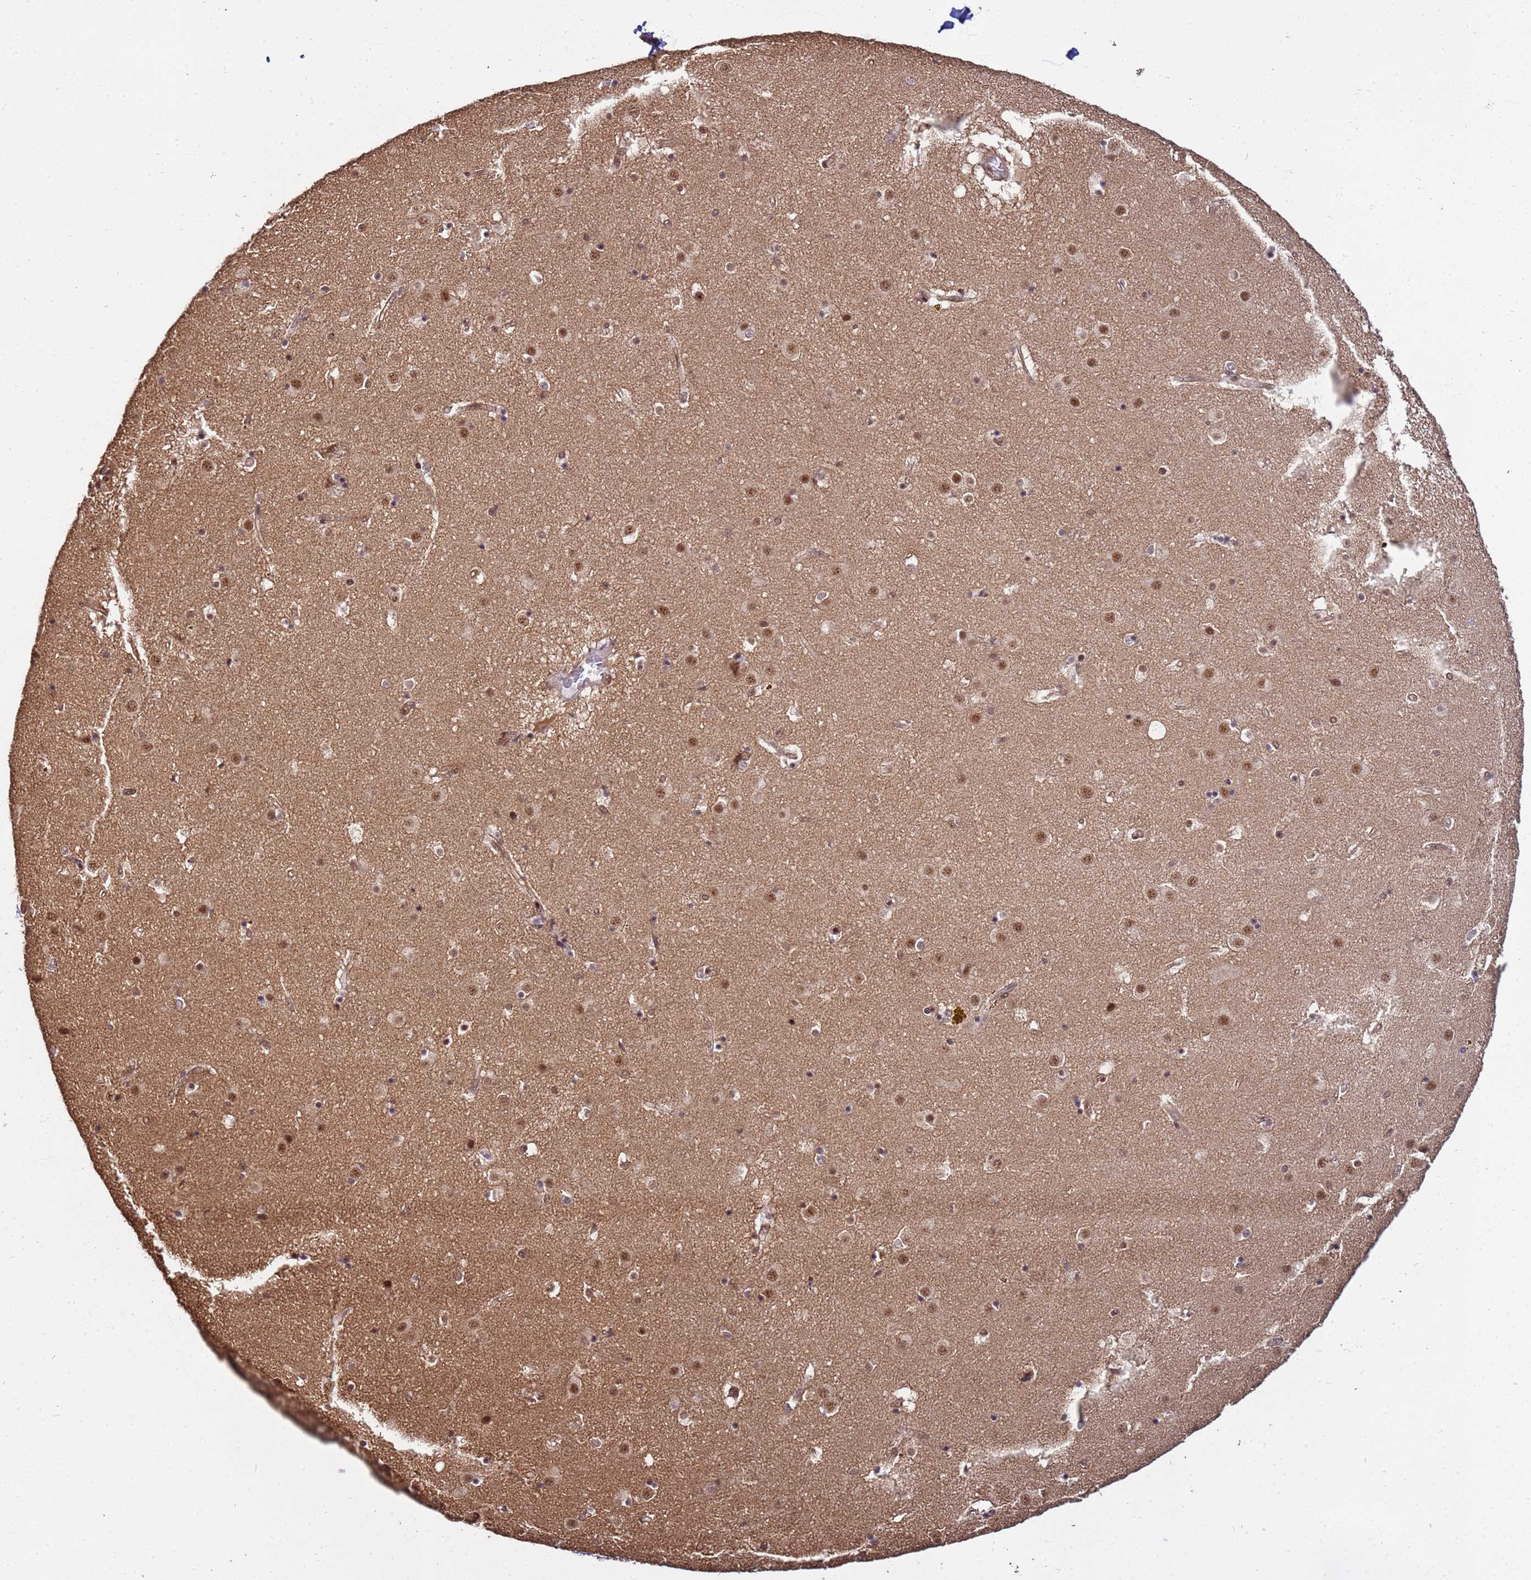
{"staining": {"intensity": "negative", "quantity": "none", "location": "none"}, "tissue": "caudate", "cell_type": "Glial cells", "image_type": "normal", "snomed": [{"axis": "morphology", "description": "Normal tissue, NOS"}, {"axis": "topography", "description": "Lateral ventricle wall"}], "caption": "Micrograph shows no protein positivity in glial cells of normal caudate.", "gene": "SYF2", "patient": {"sex": "male", "age": 70}}